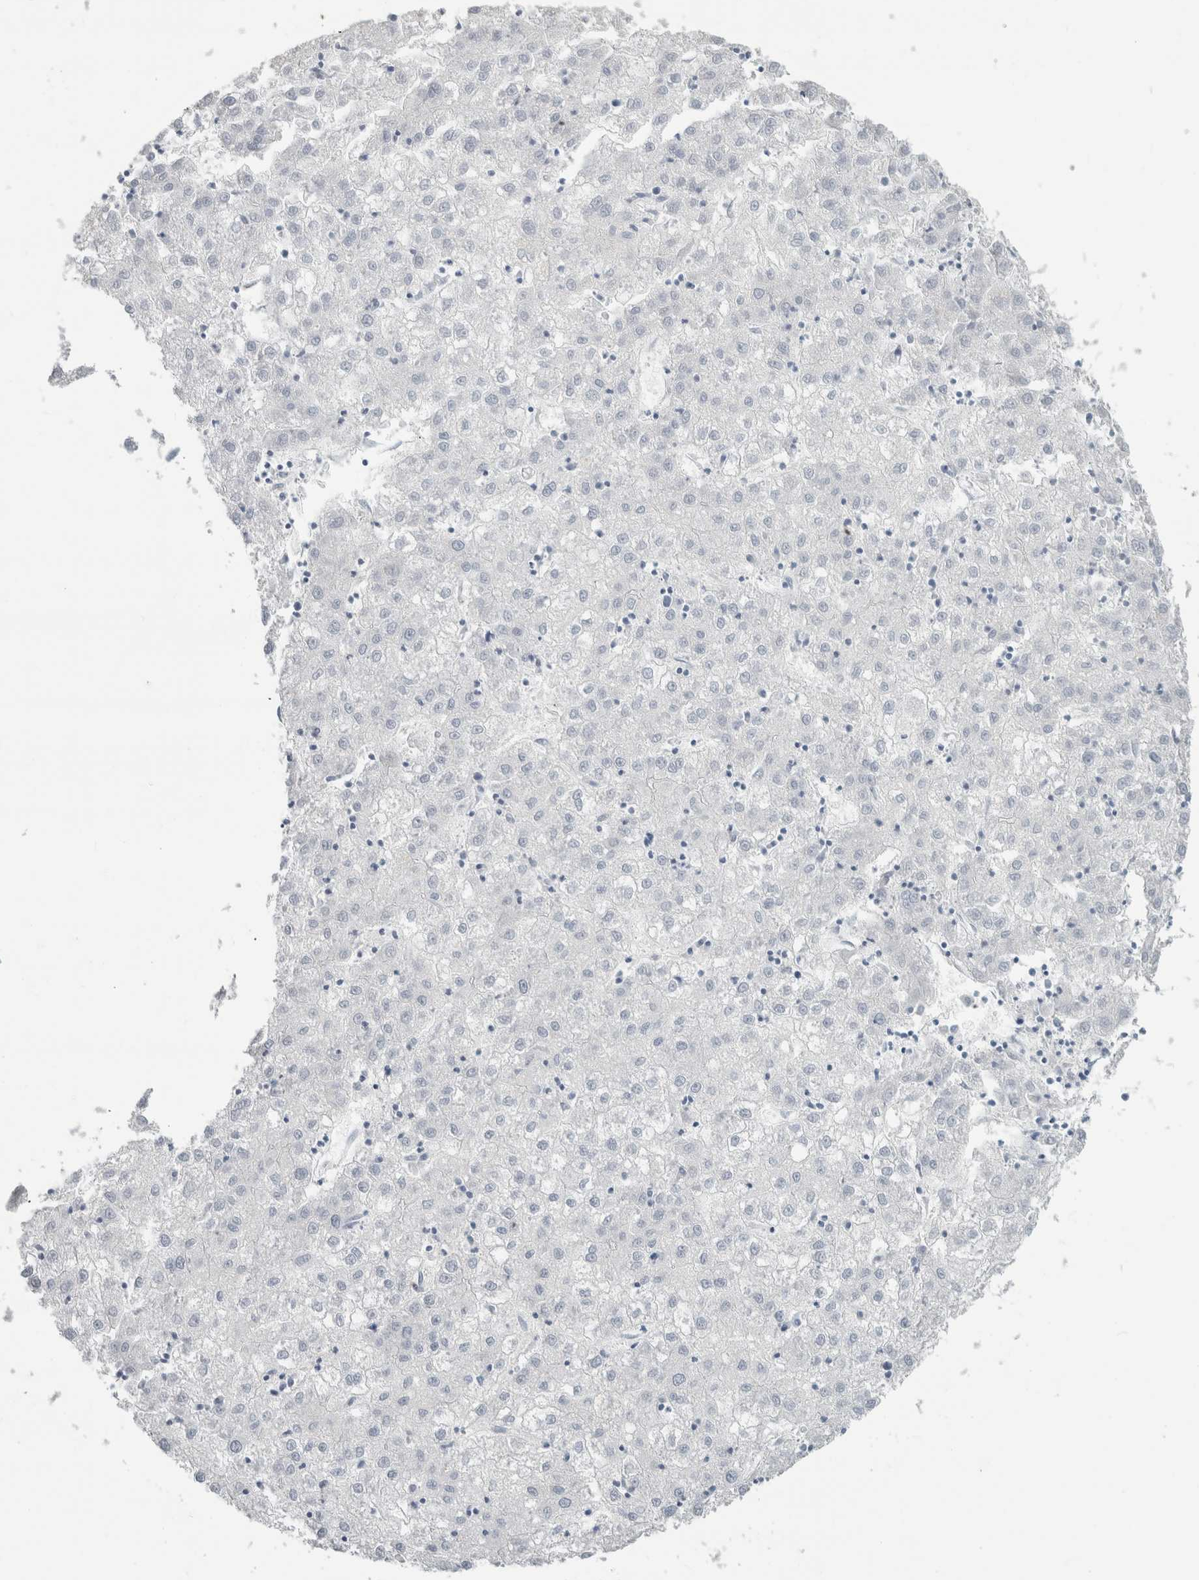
{"staining": {"intensity": "negative", "quantity": "none", "location": "none"}, "tissue": "liver cancer", "cell_type": "Tumor cells", "image_type": "cancer", "snomed": [{"axis": "morphology", "description": "Carcinoma, Hepatocellular, NOS"}, {"axis": "topography", "description": "Liver"}], "caption": "Micrograph shows no protein positivity in tumor cells of liver cancer tissue.", "gene": "SLC6A1", "patient": {"sex": "male", "age": 72}}